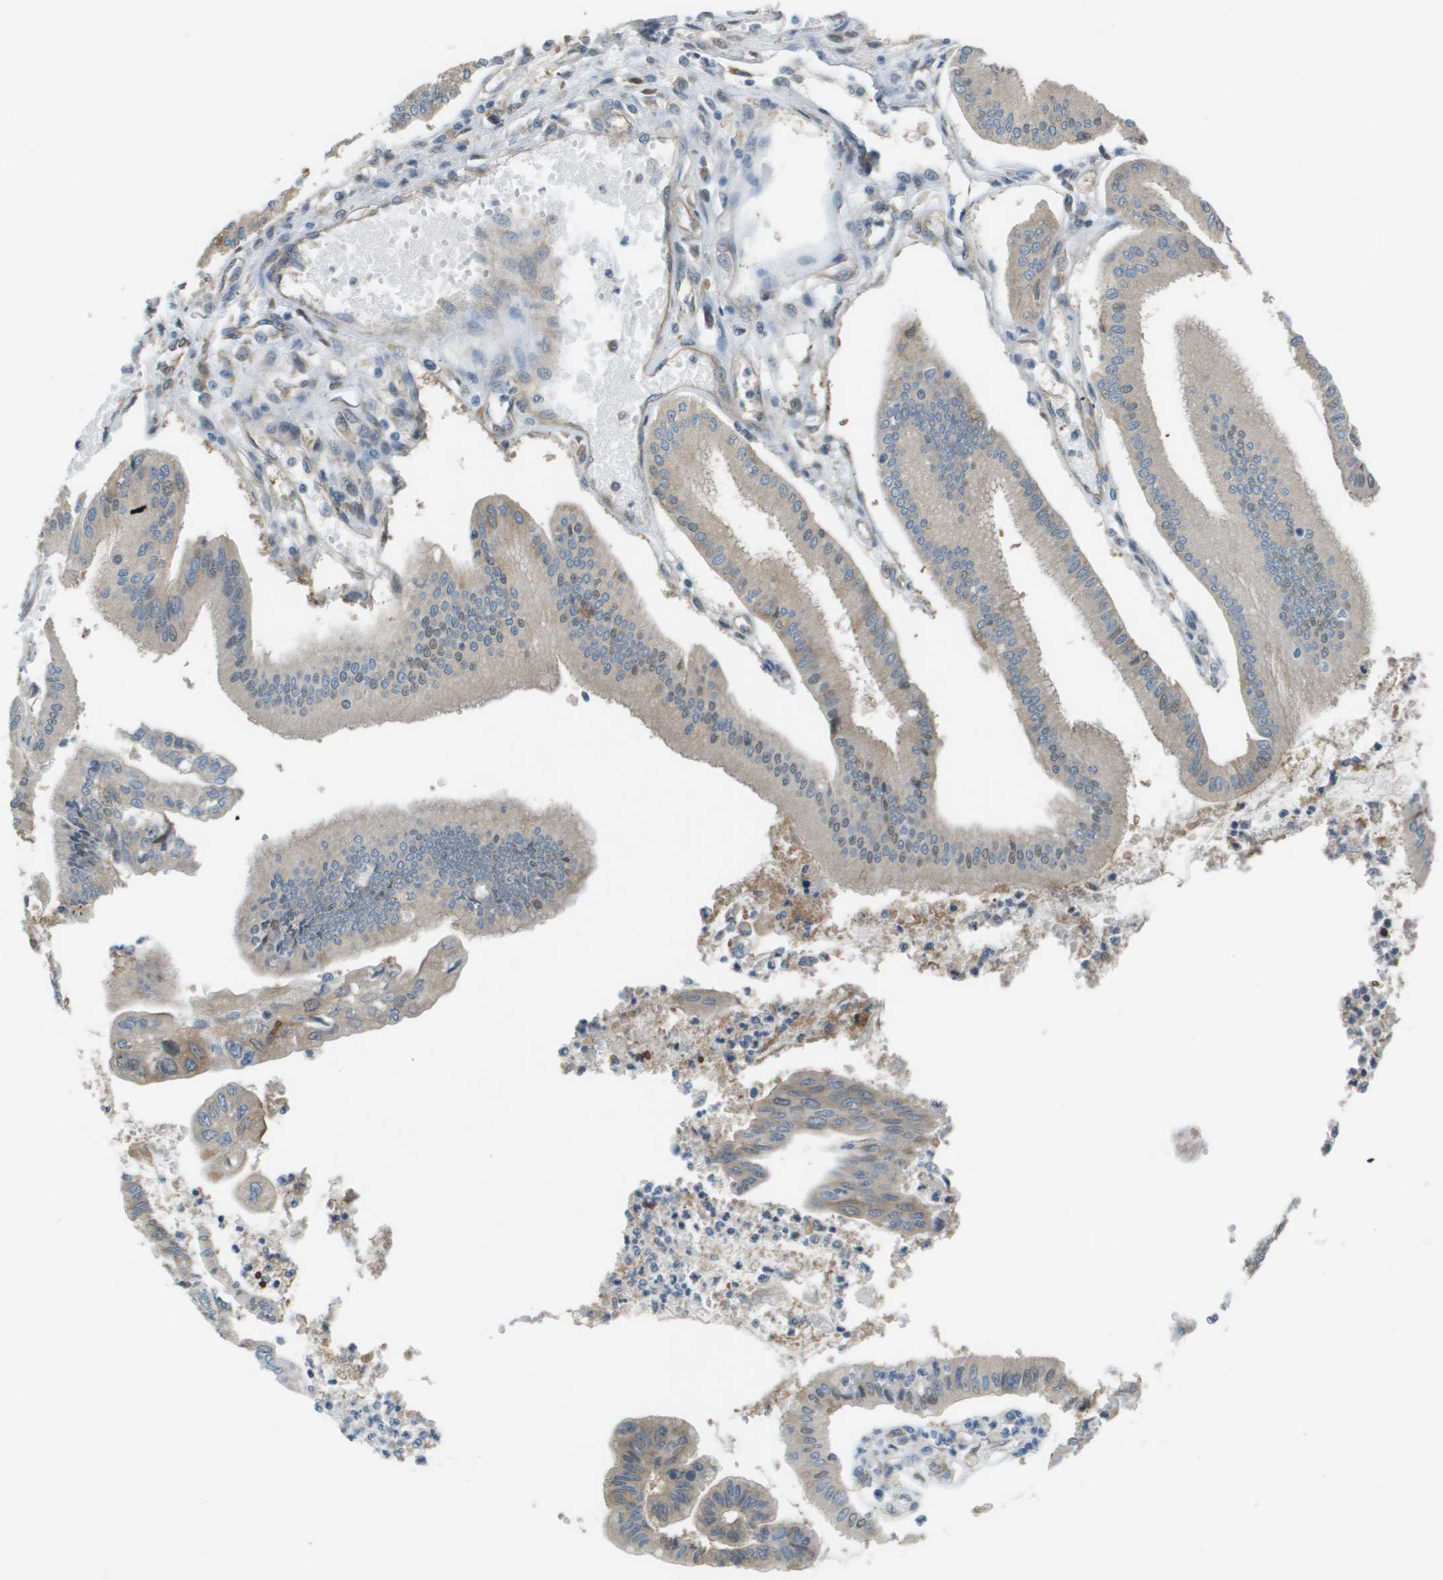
{"staining": {"intensity": "weak", "quantity": "<25%", "location": "cytoplasmic/membranous"}, "tissue": "pancreatic cancer", "cell_type": "Tumor cells", "image_type": "cancer", "snomed": [{"axis": "morphology", "description": "Adenocarcinoma, NOS"}, {"axis": "topography", "description": "Pancreas"}], "caption": "Image shows no protein staining in tumor cells of pancreatic adenocarcinoma tissue.", "gene": "CORO1B", "patient": {"sex": "male", "age": 56}}